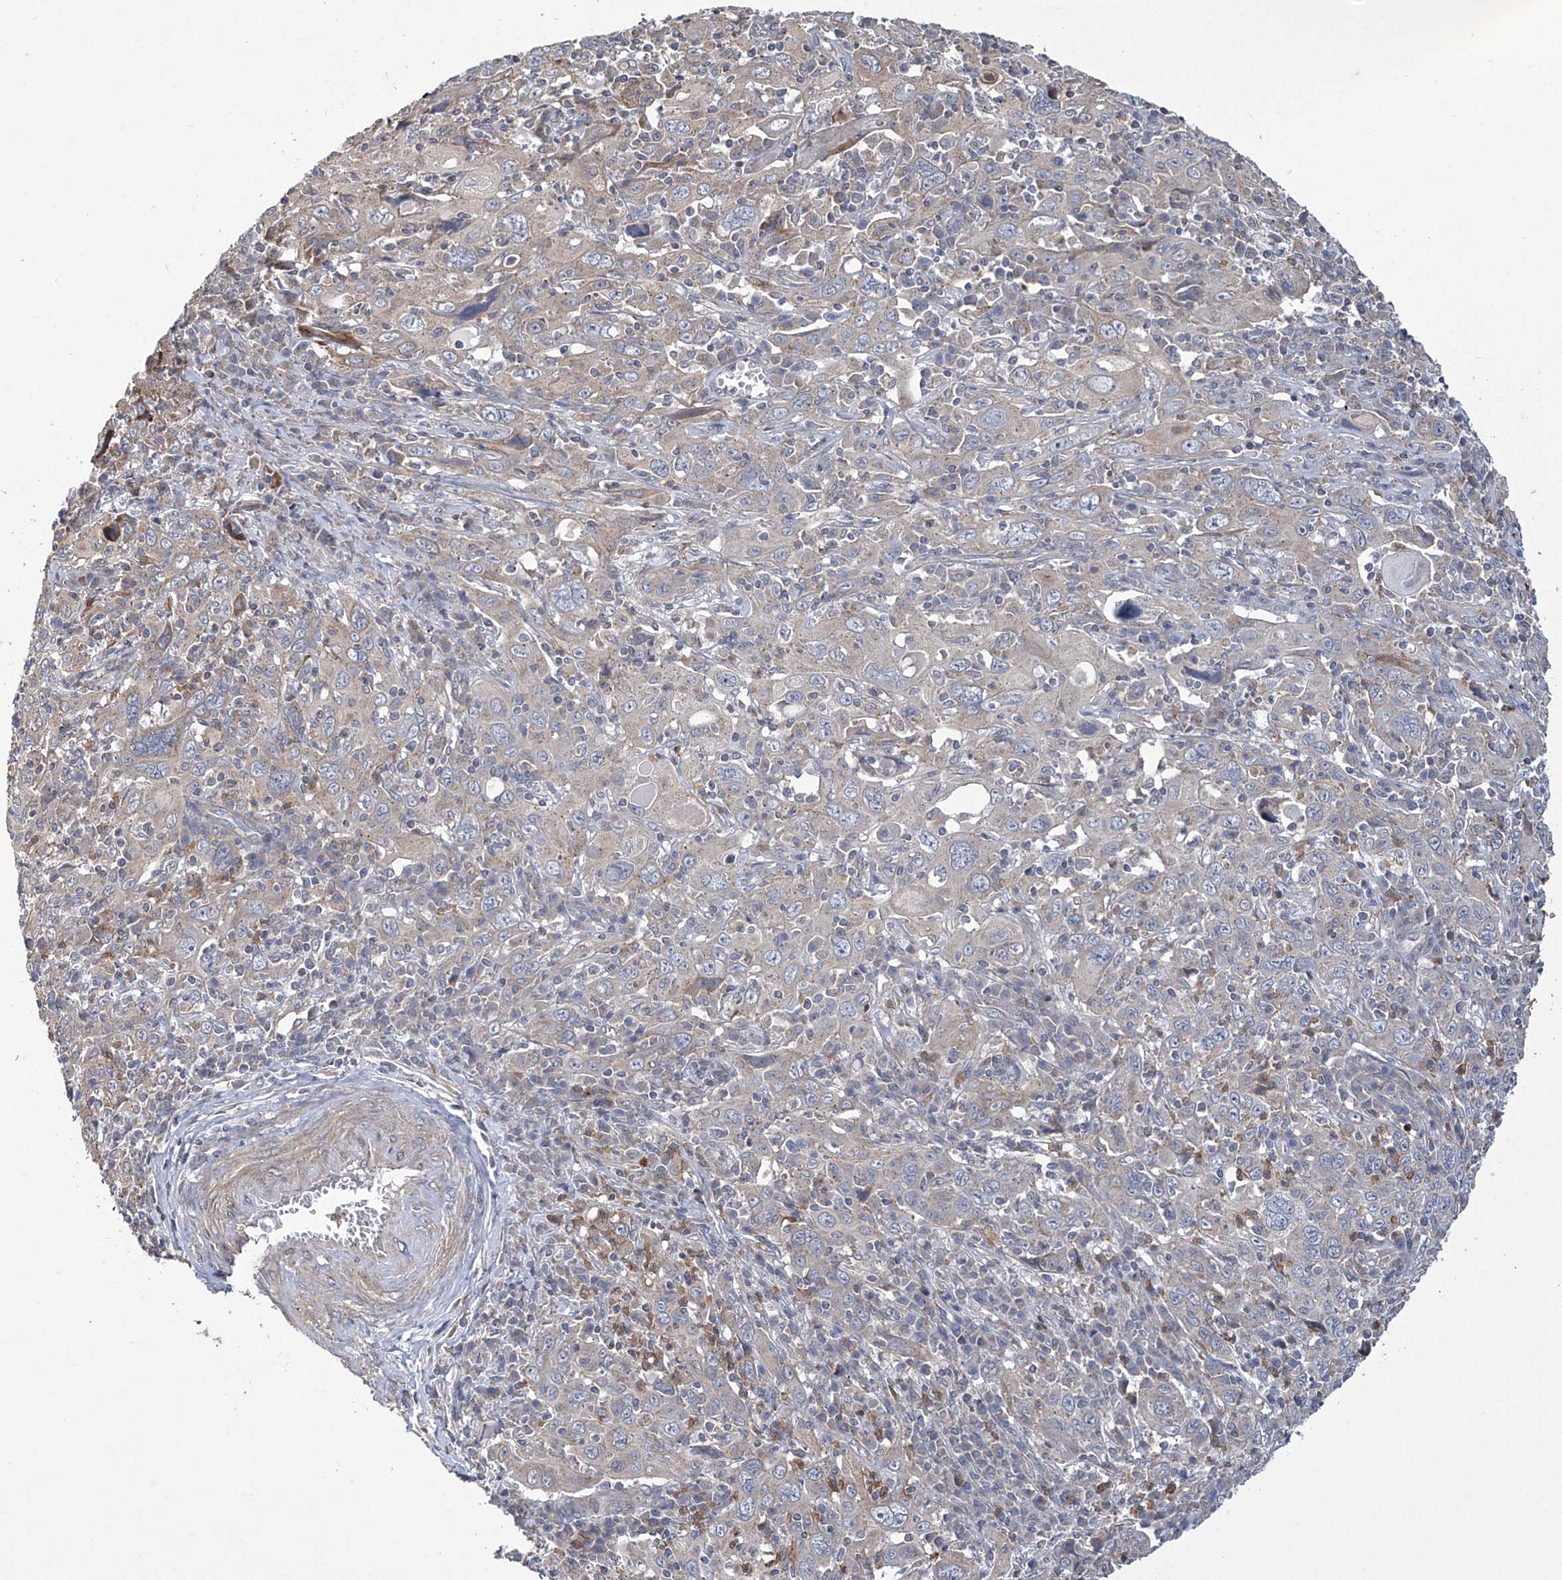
{"staining": {"intensity": "negative", "quantity": "none", "location": "none"}, "tissue": "cervical cancer", "cell_type": "Tumor cells", "image_type": "cancer", "snomed": [{"axis": "morphology", "description": "Squamous cell carcinoma, NOS"}, {"axis": "topography", "description": "Cervix"}], "caption": "DAB (3,3'-diaminobenzidine) immunohistochemical staining of cervical cancer (squamous cell carcinoma) shows no significant expression in tumor cells.", "gene": "TRIM60", "patient": {"sex": "female", "age": 46}}